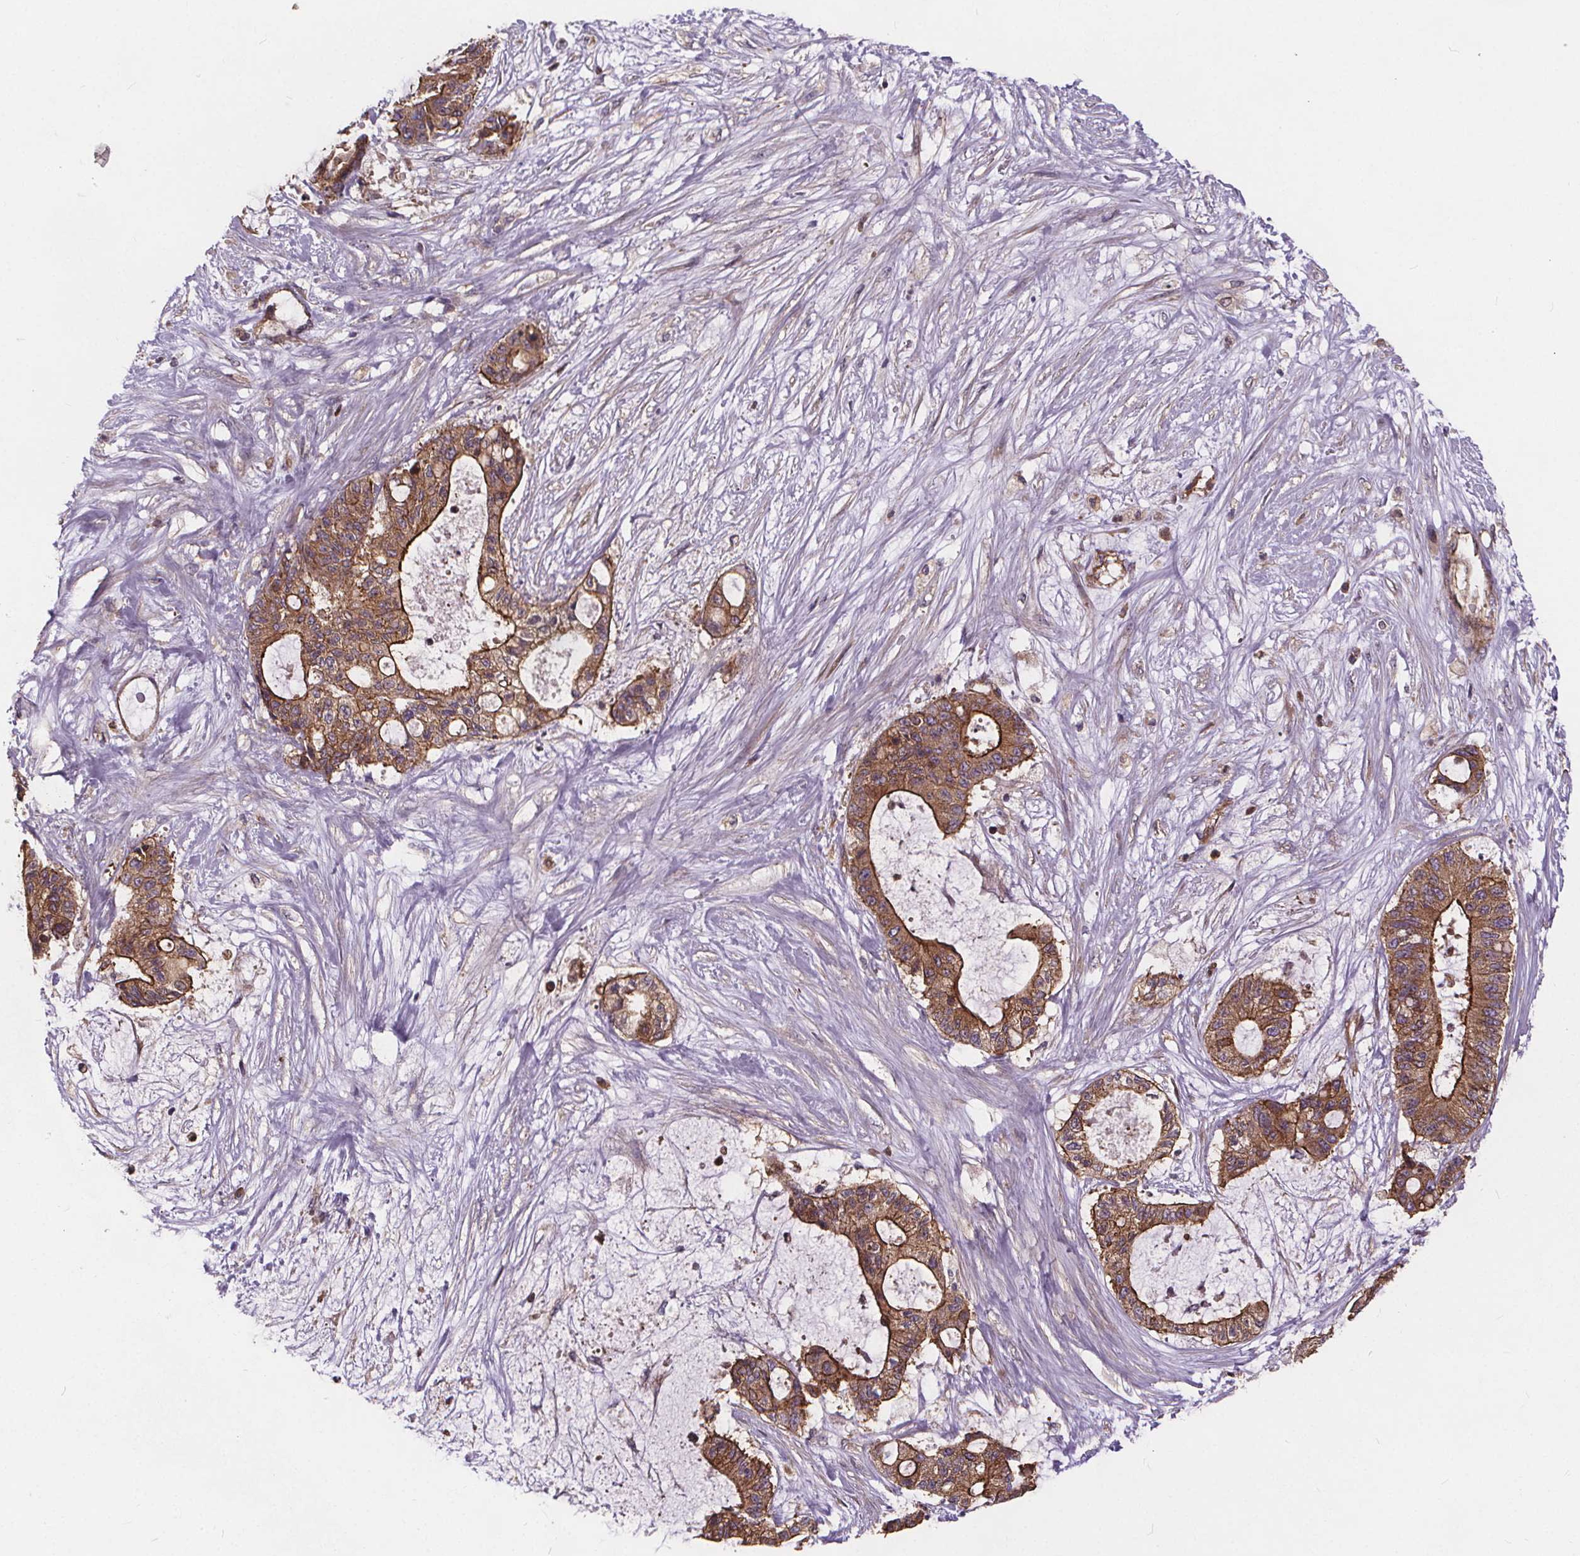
{"staining": {"intensity": "strong", "quantity": ">75%", "location": "cytoplasmic/membranous"}, "tissue": "liver cancer", "cell_type": "Tumor cells", "image_type": "cancer", "snomed": [{"axis": "morphology", "description": "Normal tissue, NOS"}, {"axis": "morphology", "description": "Cholangiocarcinoma"}, {"axis": "topography", "description": "Liver"}, {"axis": "topography", "description": "Peripheral nerve tissue"}], "caption": "Liver cancer stained for a protein displays strong cytoplasmic/membranous positivity in tumor cells.", "gene": "CLINT1", "patient": {"sex": "female", "age": 73}}